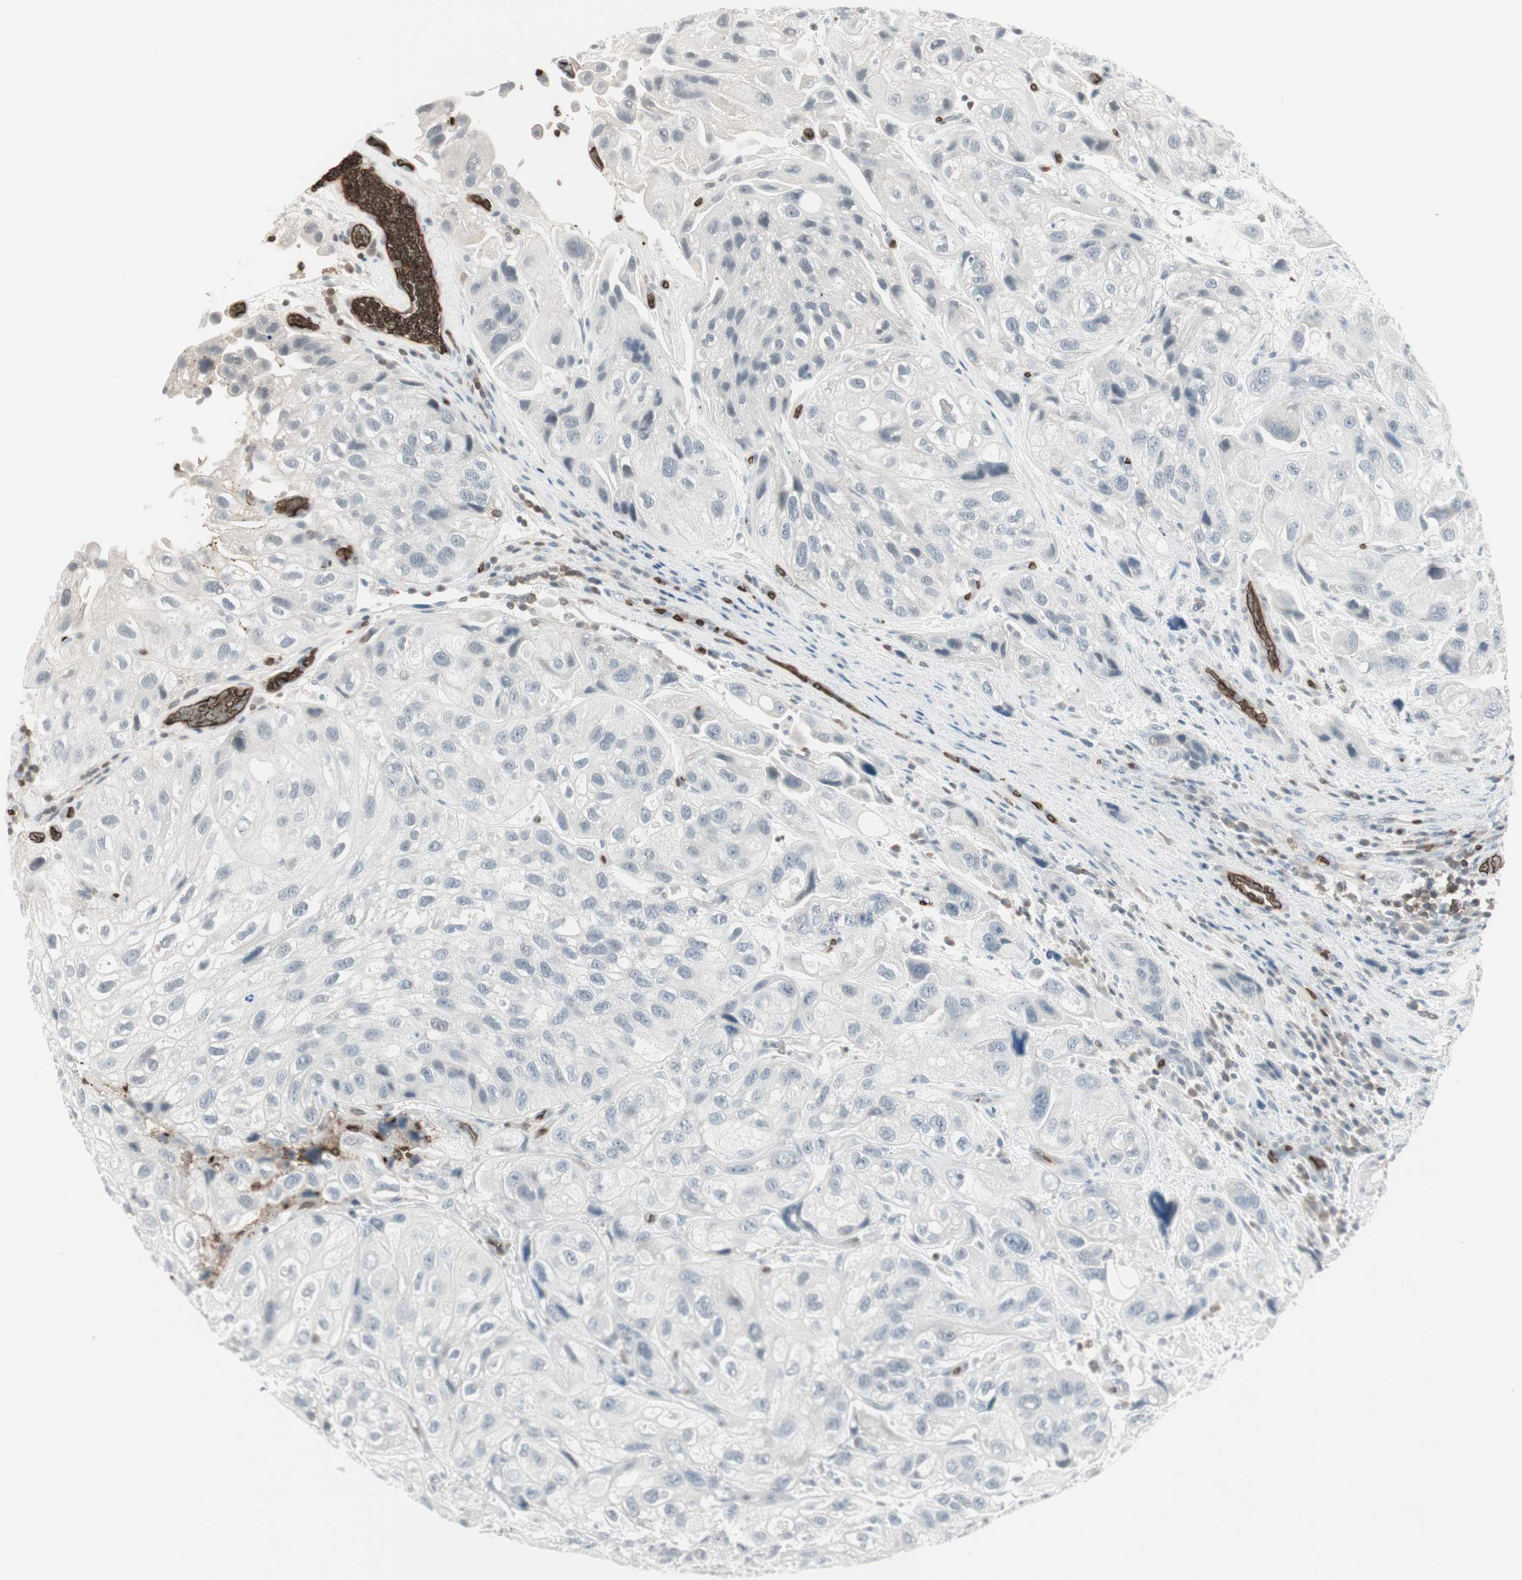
{"staining": {"intensity": "negative", "quantity": "none", "location": "none"}, "tissue": "urothelial cancer", "cell_type": "Tumor cells", "image_type": "cancer", "snomed": [{"axis": "morphology", "description": "Urothelial carcinoma, High grade"}, {"axis": "topography", "description": "Urinary bladder"}], "caption": "Tumor cells show no significant expression in urothelial cancer.", "gene": "MAP4K1", "patient": {"sex": "female", "age": 64}}